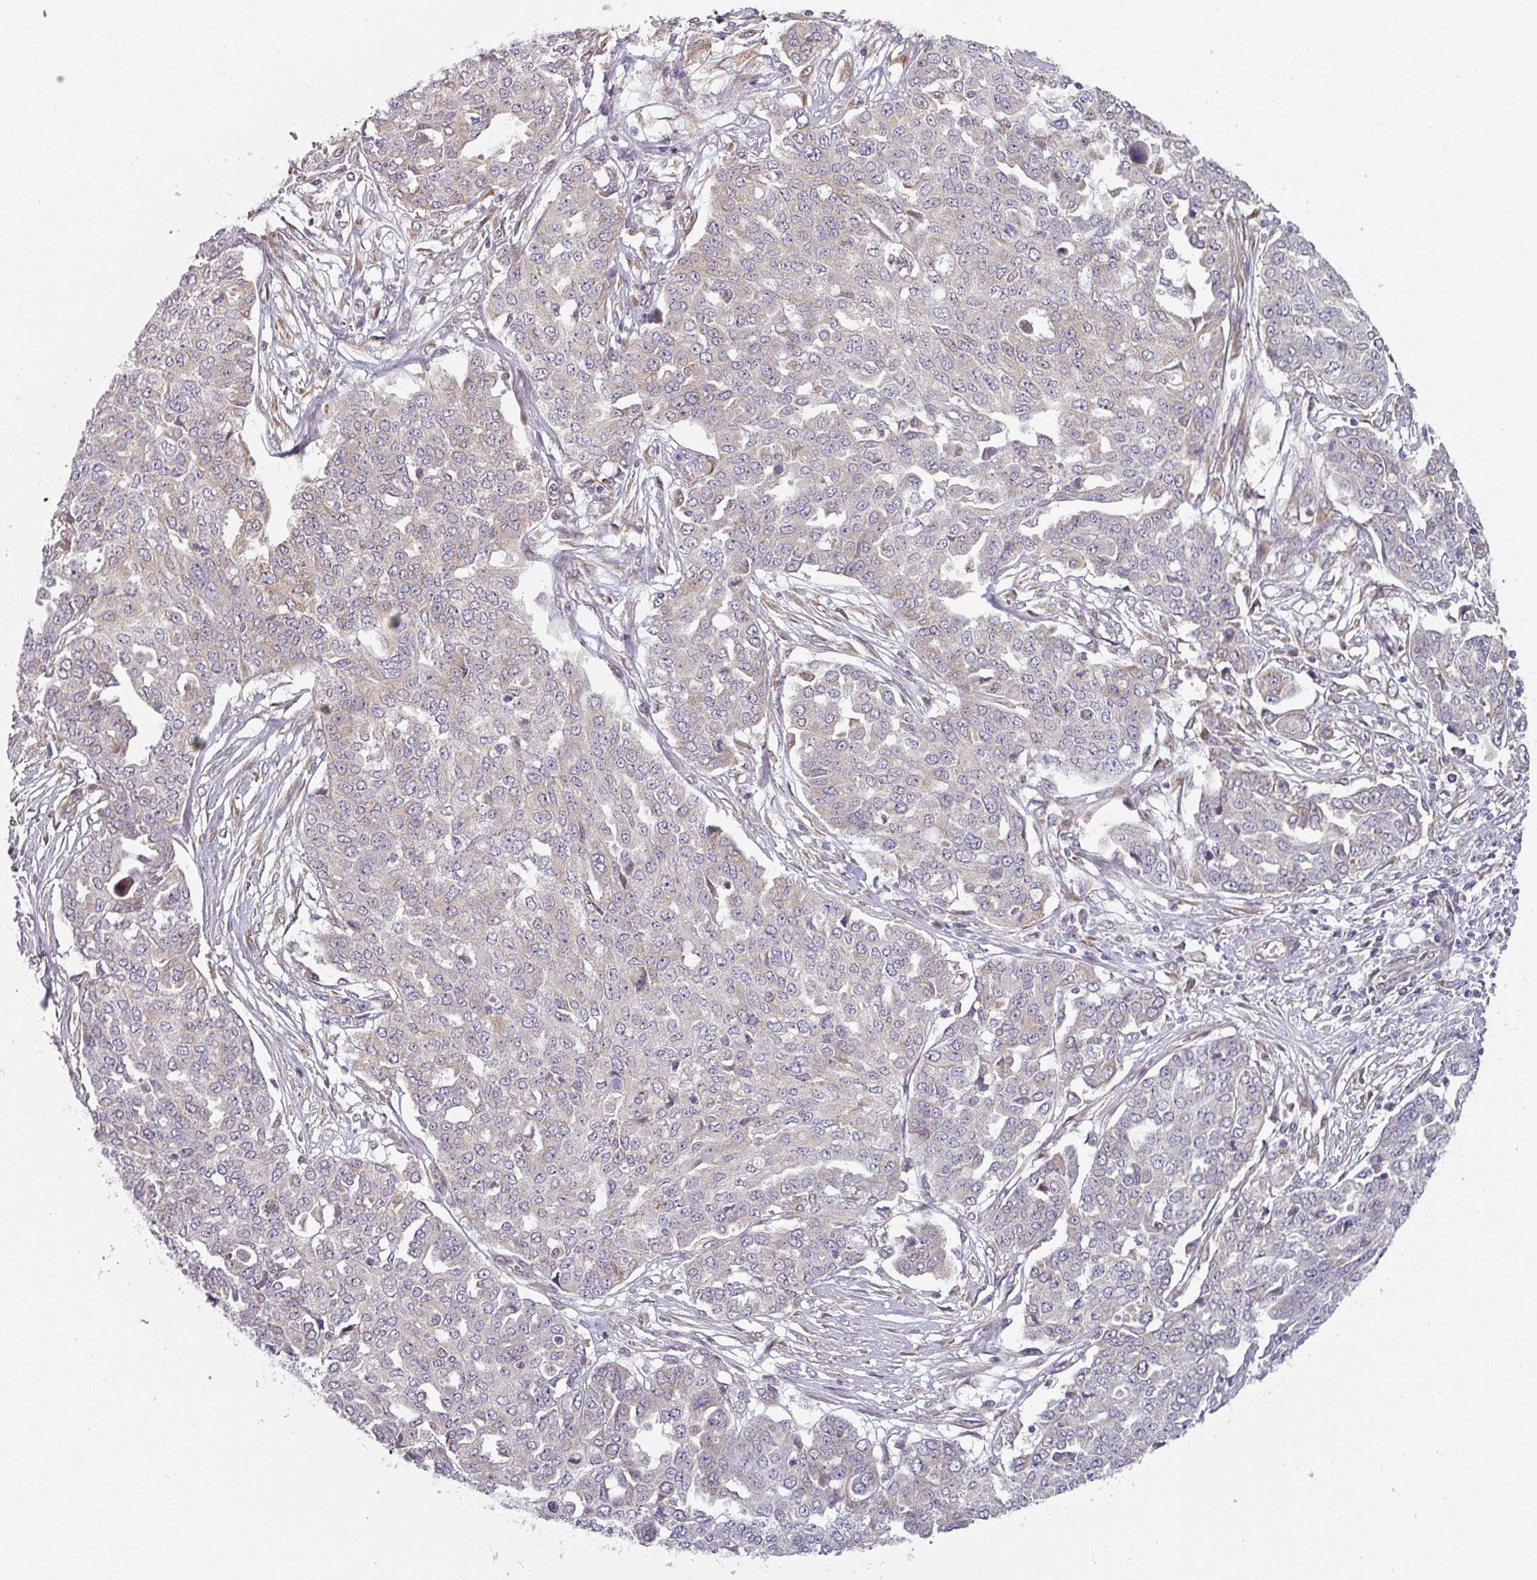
{"staining": {"intensity": "negative", "quantity": "none", "location": "none"}, "tissue": "ovarian cancer", "cell_type": "Tumor cells", "image_type": "cancer", "snomed": [{"axis": "morphology", "description": "Cystadenocarcinoma, serous, NOS"}, {"axis": "topography", "description": "Soft tissue"}, {"axis": "topography", "description": "Ovary"}], "caption": "Immunohistochemistry (IHC) histopathology image of neoplastic tissue: human ovarian cancer stained with DAB reveals no significant protein staining in tumor cells.", "gene": "TAPT1", "patient": {"sex": "female", "age": 57}}